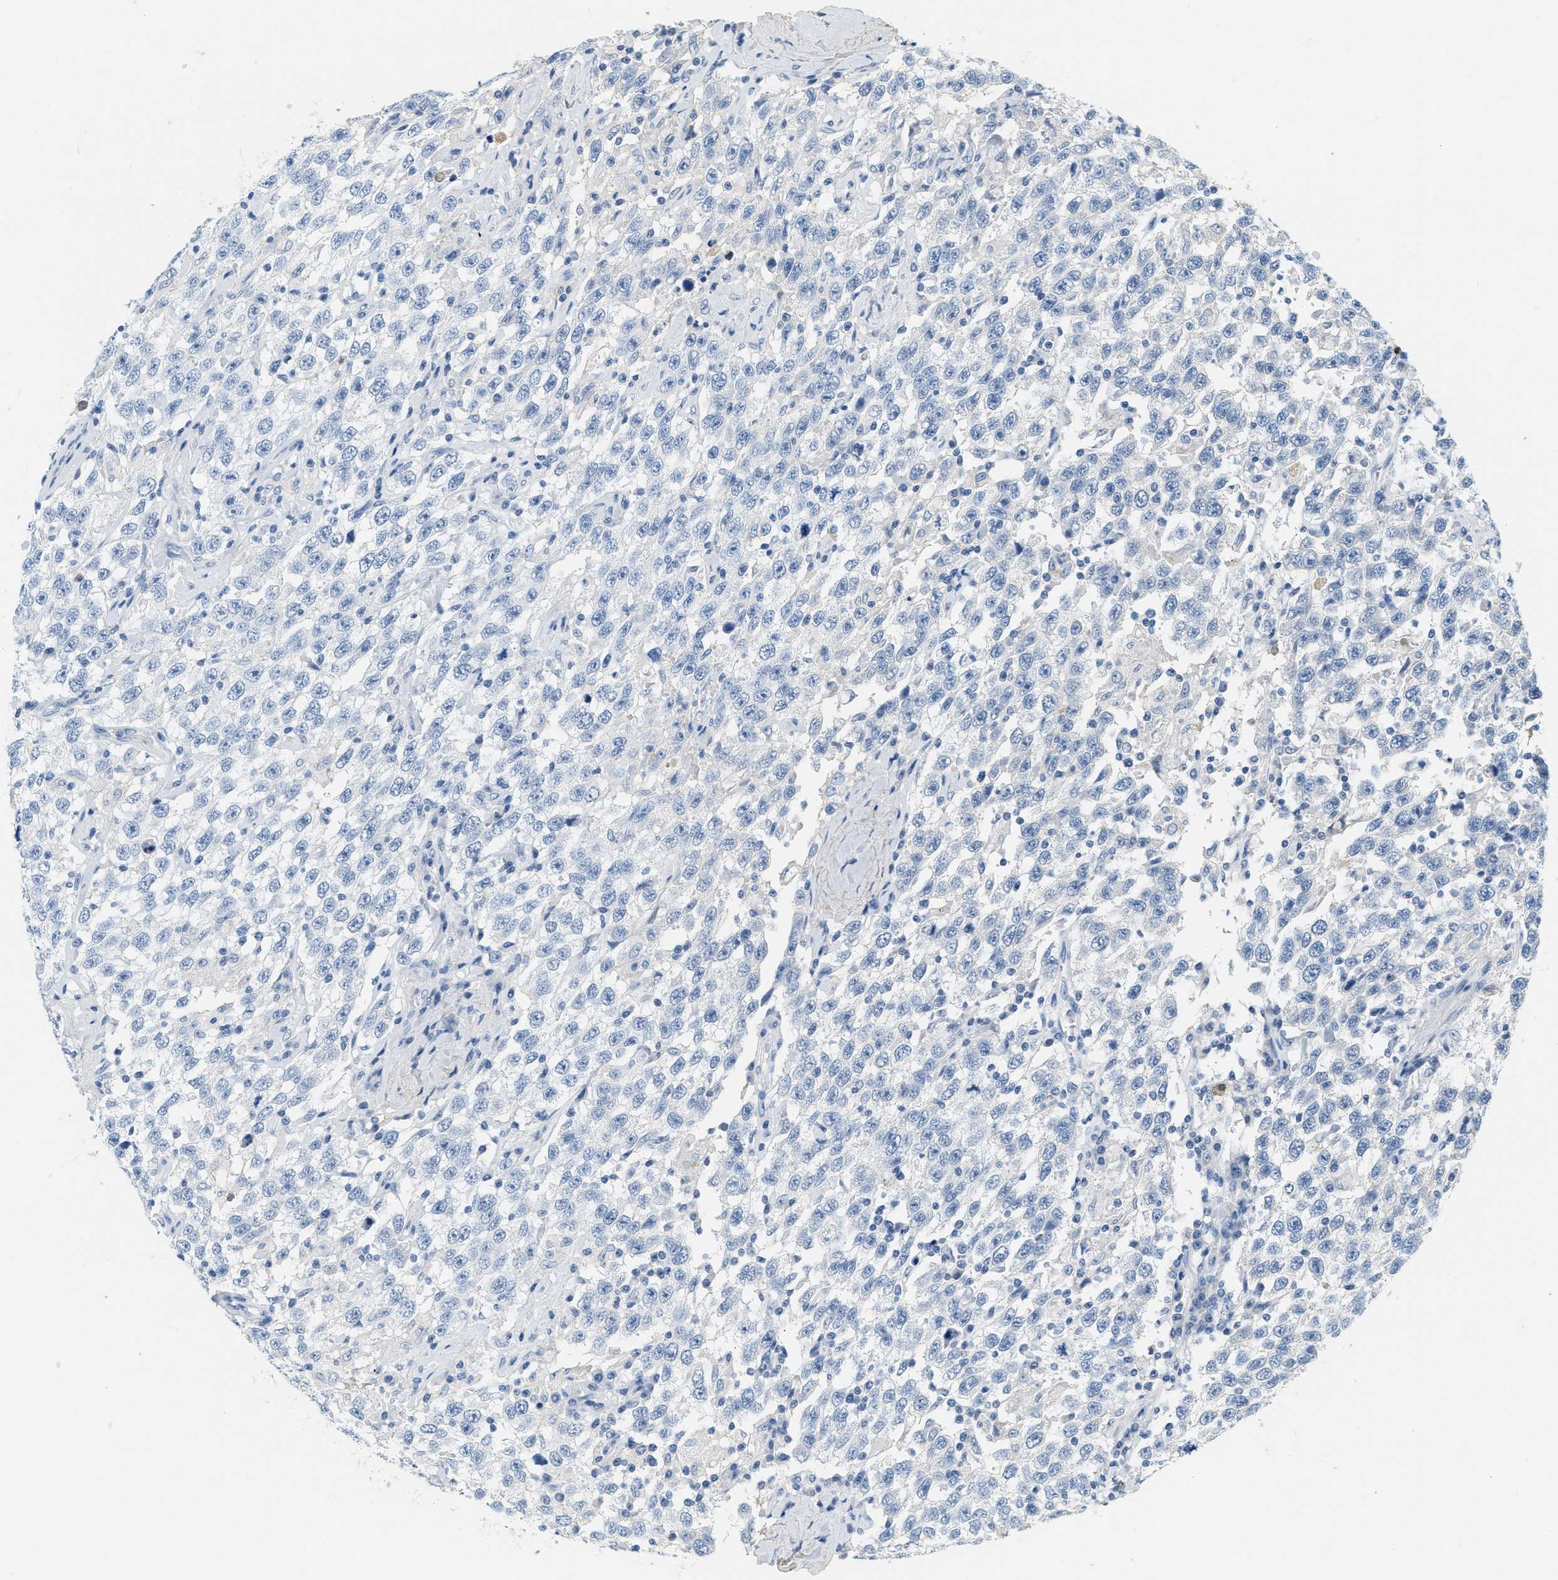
{"staining": {"intensity": "negative", "quantity": "none", "location": "none"}, "tissue": "testis cancer", "cell_type": "Tumor cells", "image_type": "cancer", "snomed": [{"axis": "morphology", "description": "Seminoma, NOS"}, {"axis": "topography", "description": "Testis"}], "caption": "A high-resolution photomicrograph shows immunohistochemistry staining of testis seminoma, which reveals no significant staining in tumor cells.", "gene": "LCN2", "patient": {"sex": "male", "age": 41}}